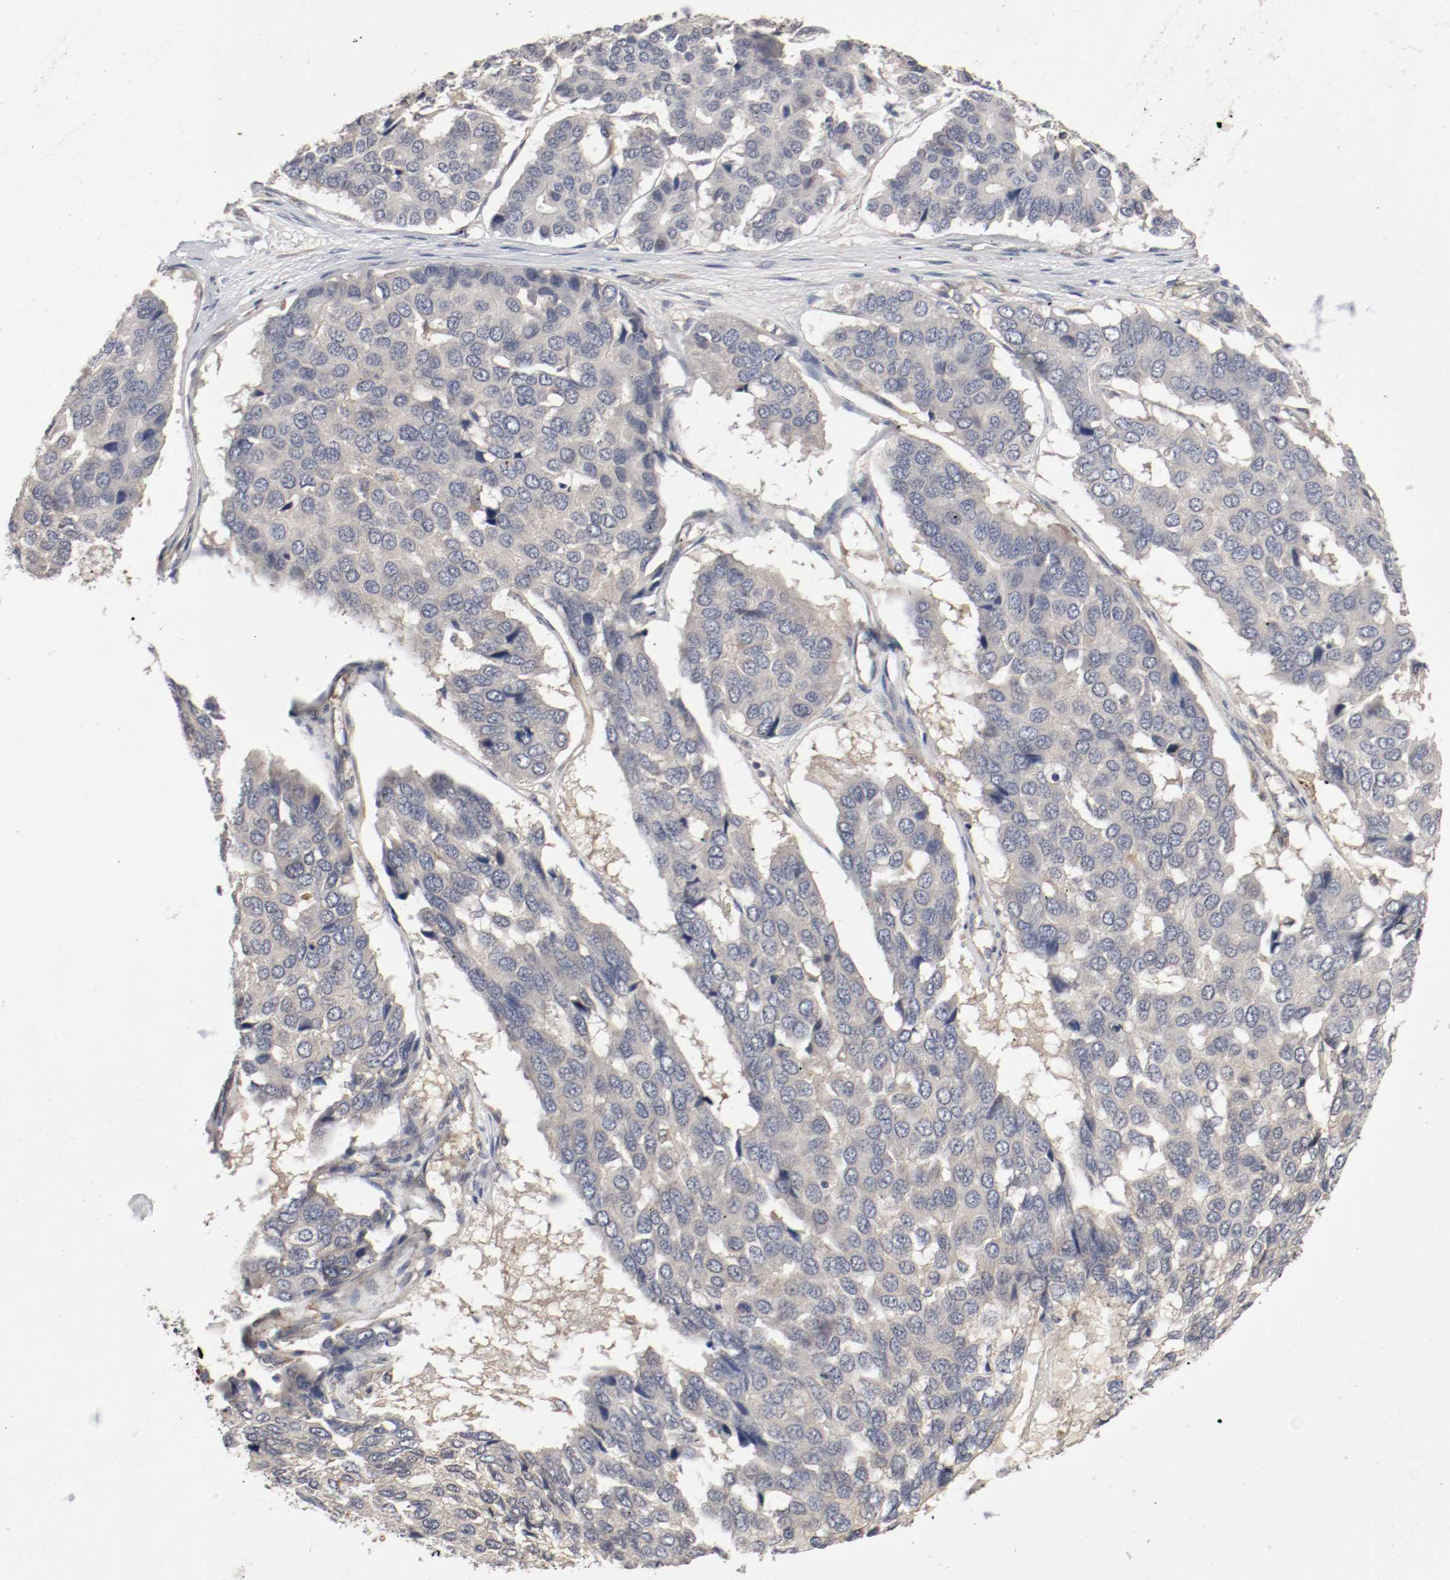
{"staining": {"intensity": "weak", "quantity": "25%-75%", "location": "cytoplasmic/membranous"}, "tissue": "pancreatic cancer", "cell_type": "Tumor cells", "image_type": "cancer", "snomed": [{"axis": "morphology", "description": "Adenocarcinoma, NOS"}, {"axis": "topography", "description": "Pancreas"}], "caption": "Pancreatic cancer stained with IHC reveals weak cytoplasmic/membranous positivity in approximately 25%-75% of tumor cells. (IHC, brightfield microscopy, high magnification).", "gene": "REN", "patient": {"sex": "male", "age": 50}}